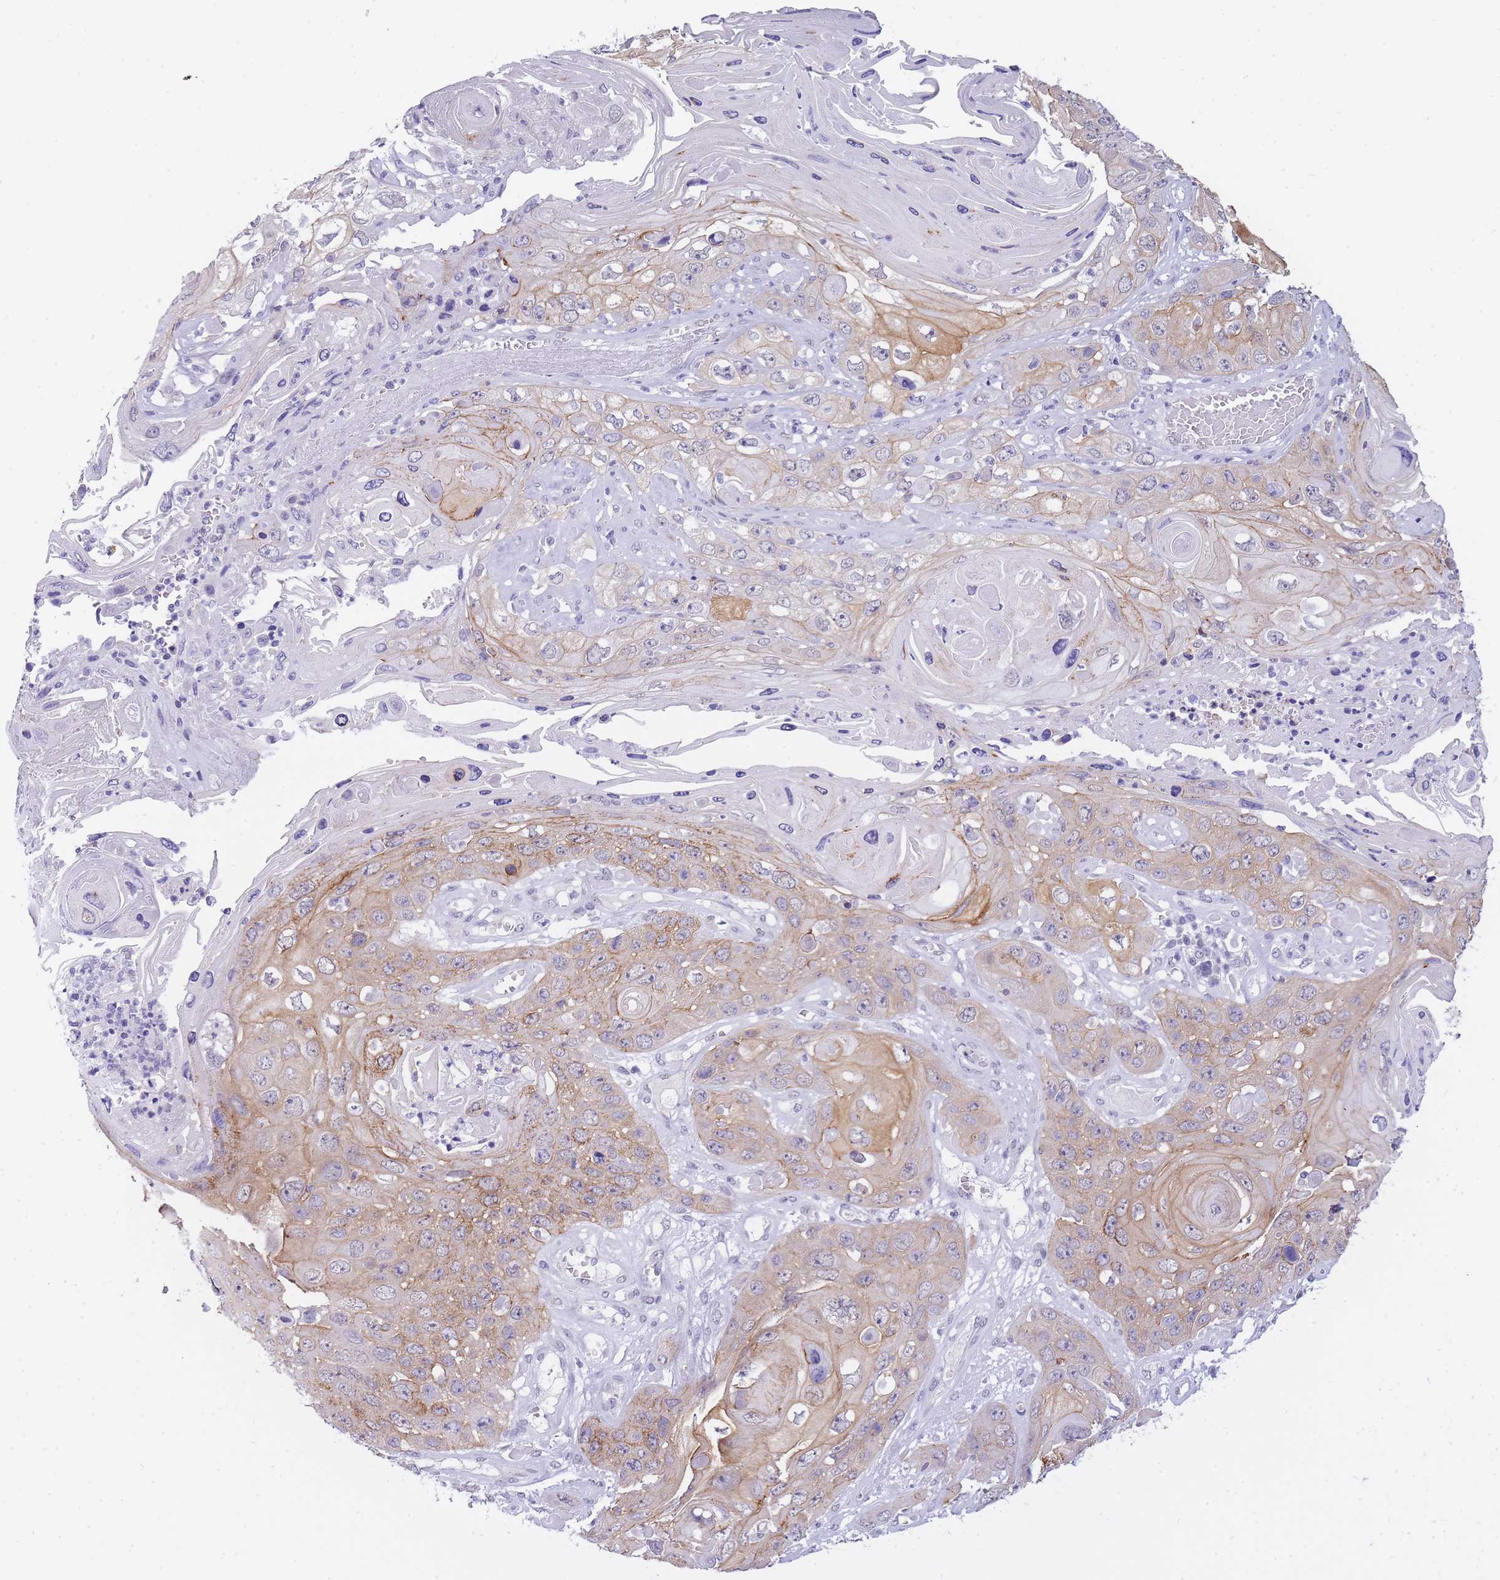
{"staining": {"intensity": "moderate", "quantity": ">75%", "location": "cytoplasmic/membranous"}, "tissue": "skin cancer", "cell_type": "Tumor cells", "image_type": "cancer", "snomed": [{"axis": "morphology", "description": "Squamous cell carcinoma, NOS"}, {"axis": "topography", "description": "Skin"}], "caption": "Immunohistochemistry (IHC) (DAB (3,3'-diaminobenzidine)) staining of skin squamous cell carcinoma exhibits moderate cytoplasmic/membranous protein staining in approximately >75% of tumor cells.", "gene": "FRAT2", "patient": {"sex": "male", "age": 55}}